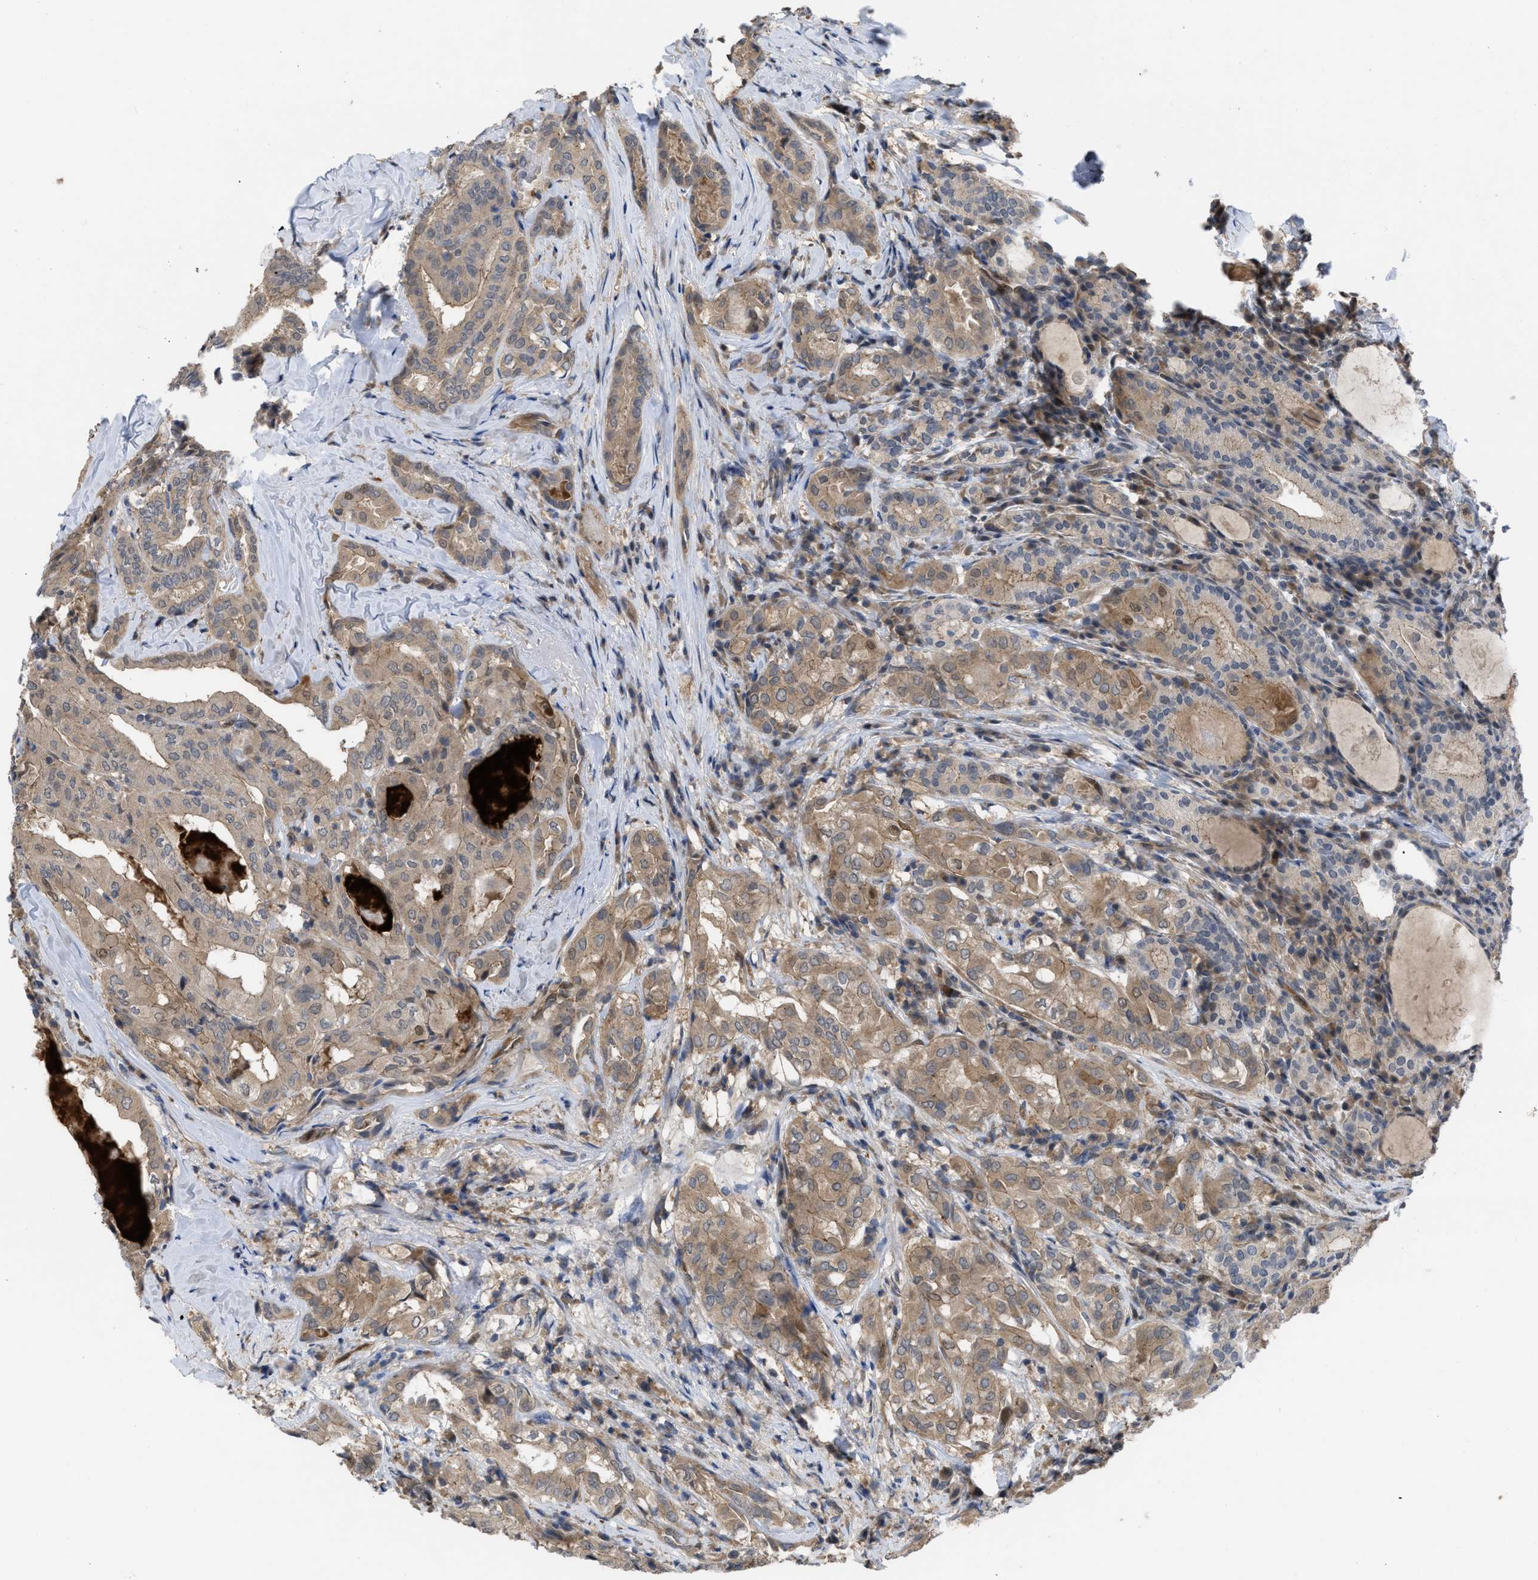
{"staining": {"intensity": "moderate", "quantity": ">75%", "location": "cytoplasmic/membranous"}, "tissue": "thyroid cancer", "cell_type": "Tumor cells", "image_type": "cancer", "snomed": [{"axis": "morphology", "description": "Papillary adenocarcinoma, NOS"}, {"axis": "topography", "description": "Thyroid gland"}], "caption": "Immunohistochemistry (IHC) of human papillary adenocarcinoma (thyroid) reveals medium levels of moderate cytoplasmic/membranous positivity in approximately >75% of tumor cells.", "gene": "LDAF1", "patient": {"sex": "female", "age": 42}}